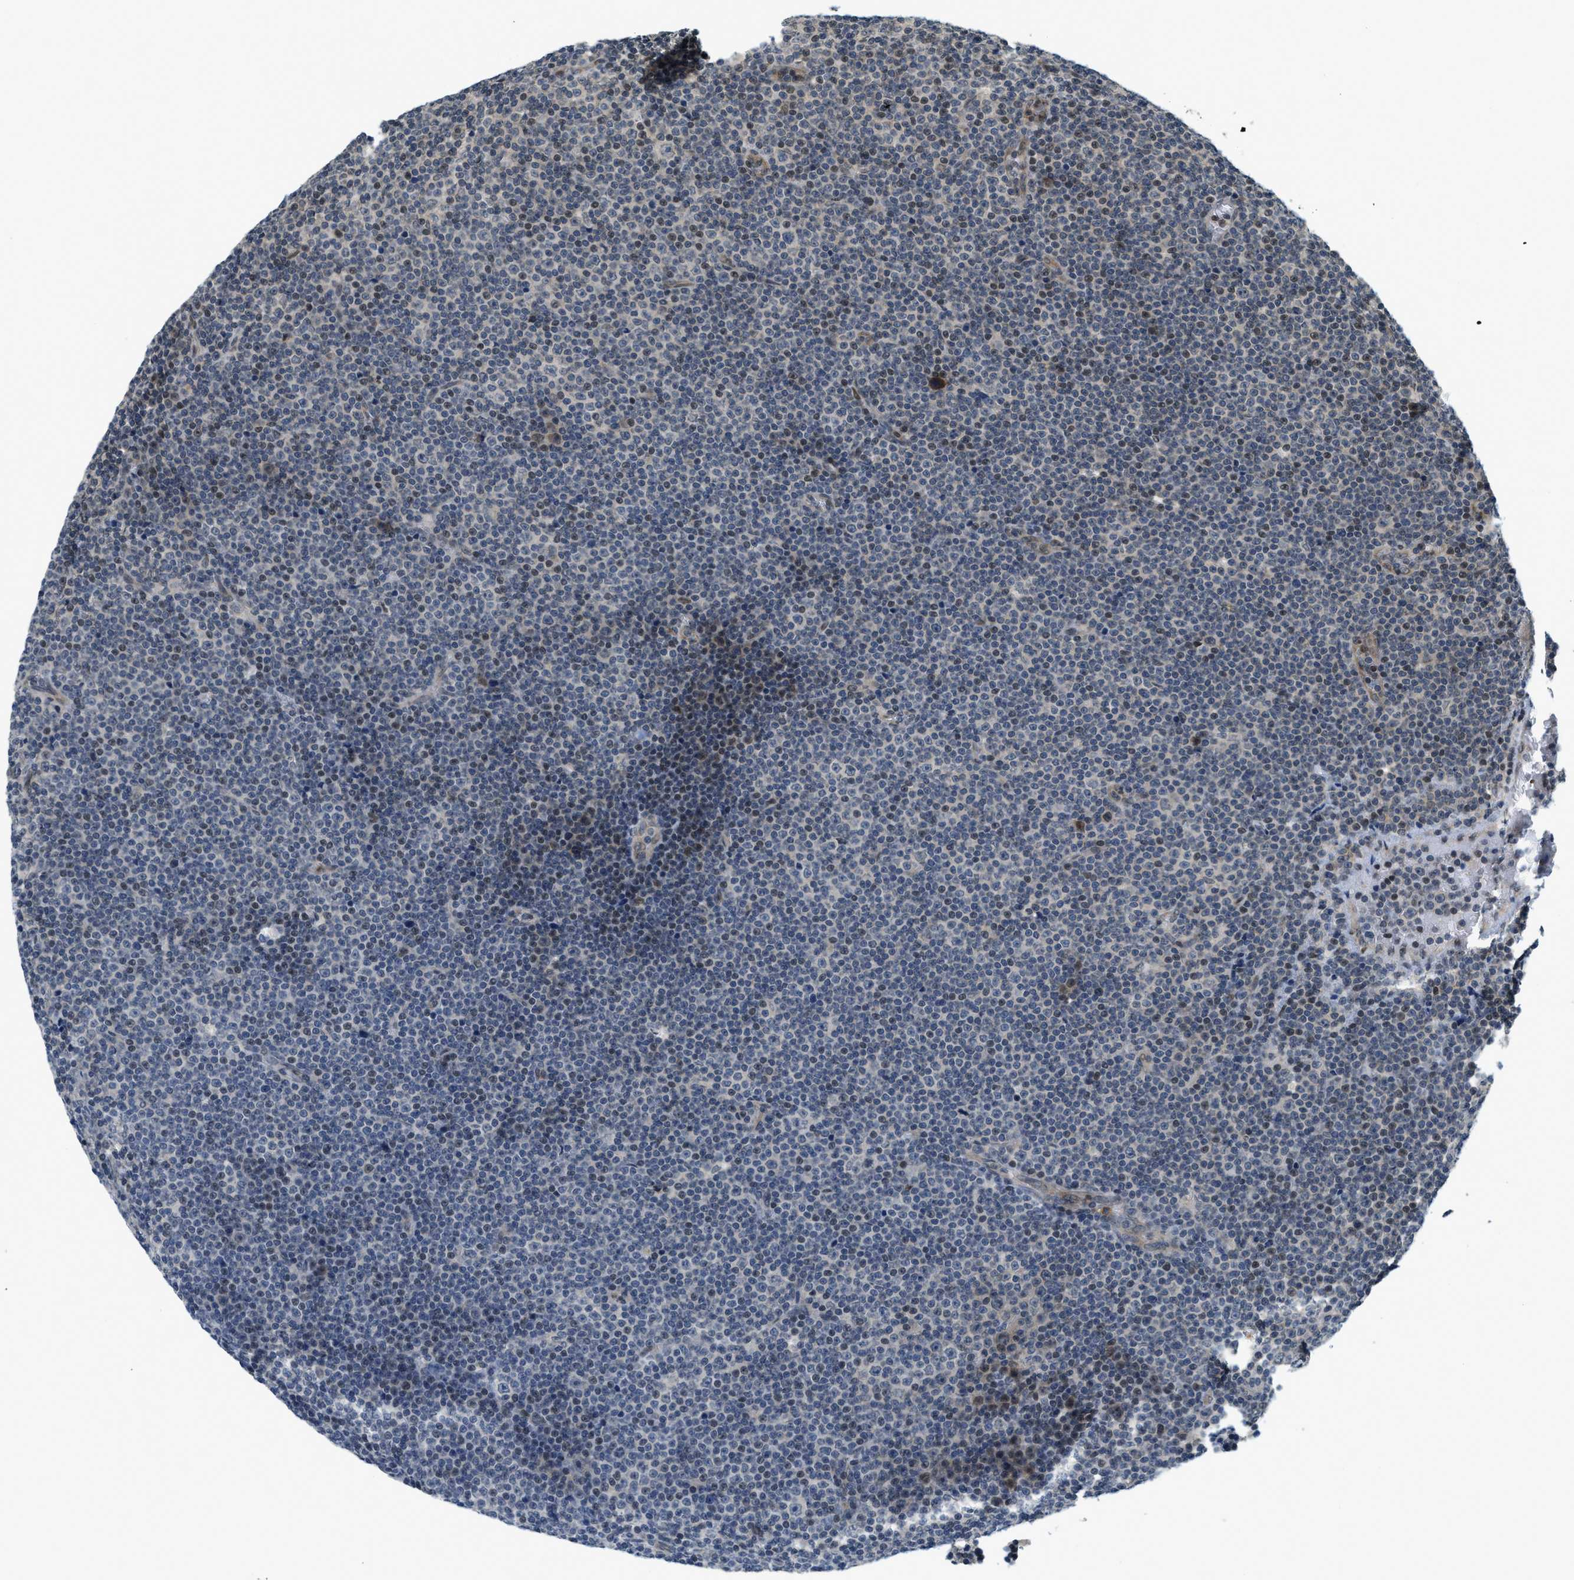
{"staining": {"intensity": "moderate", "quantity": "<25%", "location": "nuclear"}, "tissue": "lymphoma", "cell_type": "Tumor cells", "image_type": "cancer", "snomed": [{"axis": "morphology", "description": "Malignant lymphoma, non-Hodgkin's type, Low grade"}, {"axis": "topography", "description": "Lymph node"}], "caption": "DAB (3,3'-diaminobenzidine) immunohistochemical staining of malignant lymphoma, non-Hodgkin's type (low-grade) reveals moderate nuclear protein expression in about <25% of tumor cells. (DAB = brown stain, brightfield microscopy at high magnification).", "gene": "KMT2A", "patient": {"sex": "female", "age": 67}}